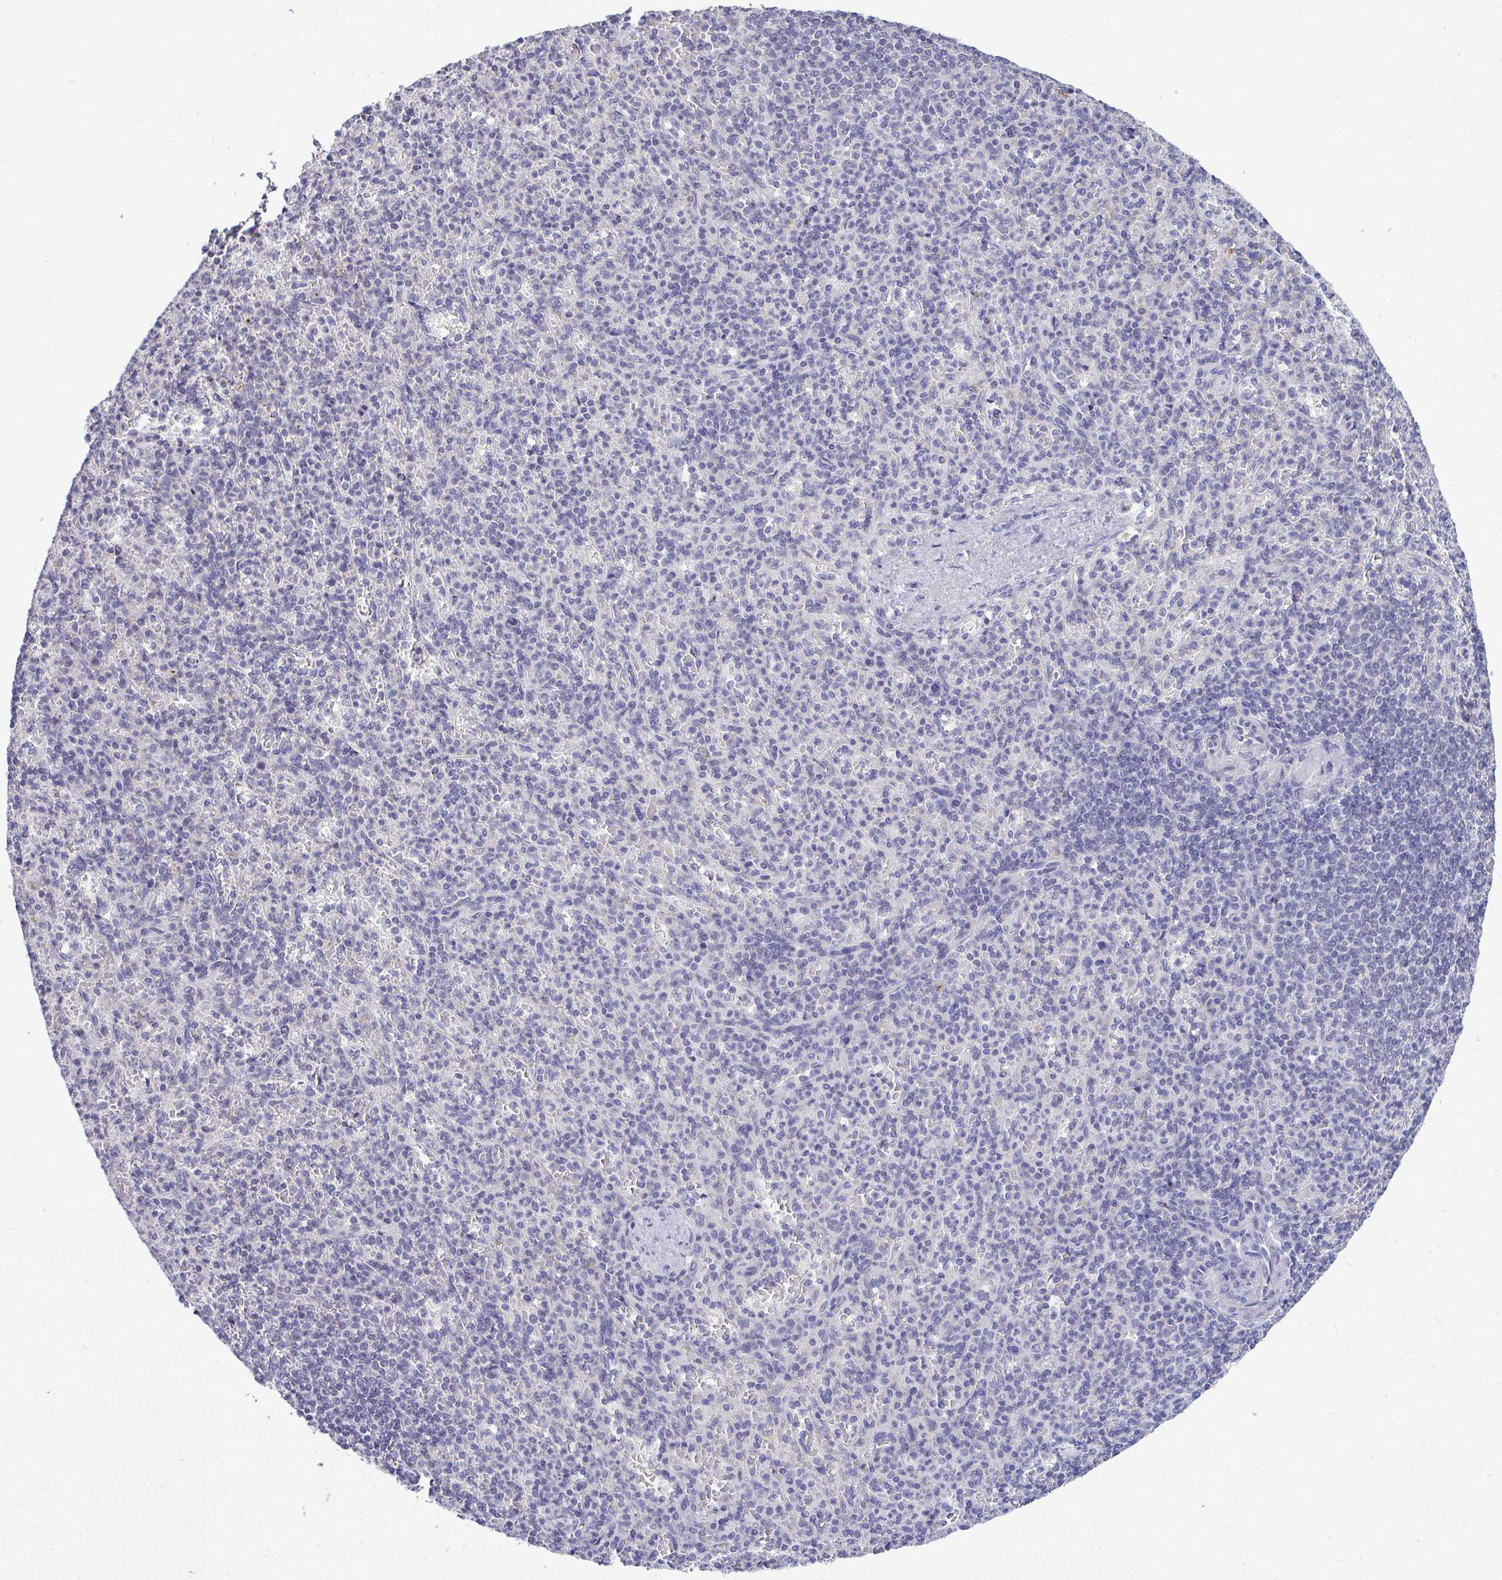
{"staining": {"intensity": "negative", "quantity": "none", "location": "none"}, "tissue": "spleen", "cell_type": "Cells in red pulp", "image_type": "normal", "snomed": [{"axis": "morphology", "description": "Normal tissue, NOS"}, {"axis": "topography", "description": "Spleen"}], "caption": "High magnification brightfield microscopy of benign spleen stained with DAB (3,3'-diaminobenzidine) (brown) and counterstained with hematoxylin (blue): cells in red pulp show no significant positivity.", "gene": "PIGK", "patient": {"sex": "female", "age": 74}}